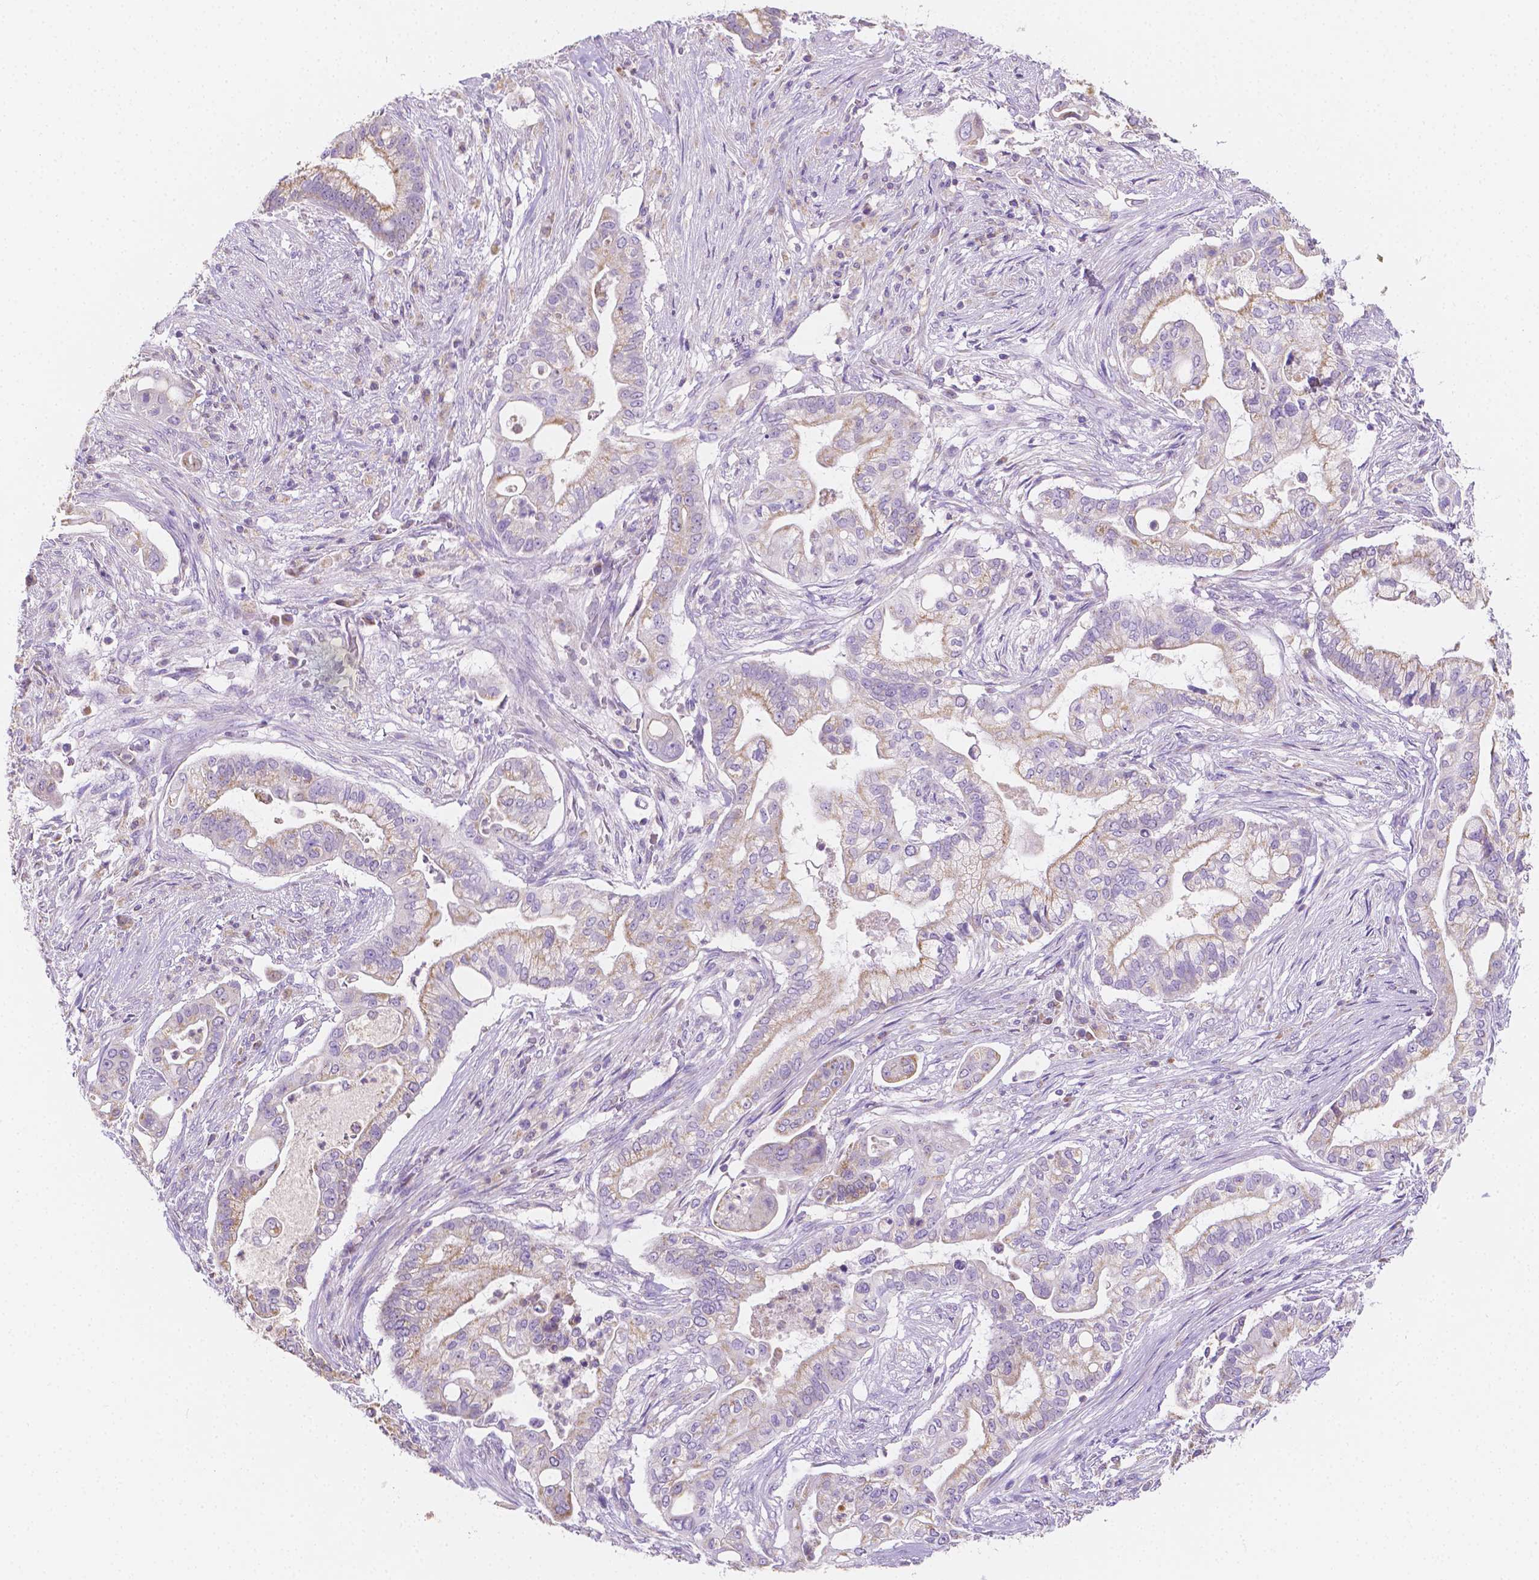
{"staining": {"intensity": "weak", "quantity": "25%-75%", "location": "cytoplasmic/membranous"}, "tissue": "pancreatic cancer", "cell_type": "Tumor cells", "image_type": "cancer", "snomed": [{"axis": "morphology", "description": "Adenocarcinoma, NOS"}, {"axis": "topography", "description": "Pancreas"}], "caption": "This micrograph exhibits pancreatic cancer stained with IHC to label a protein in brown. The cytoplasmic/membranous of tumor cells show weak positivity for the protein. Nuclei are counter-stained blue.", "gene": "TMEM130", "patient": {"sex": "female", "age": 69}}